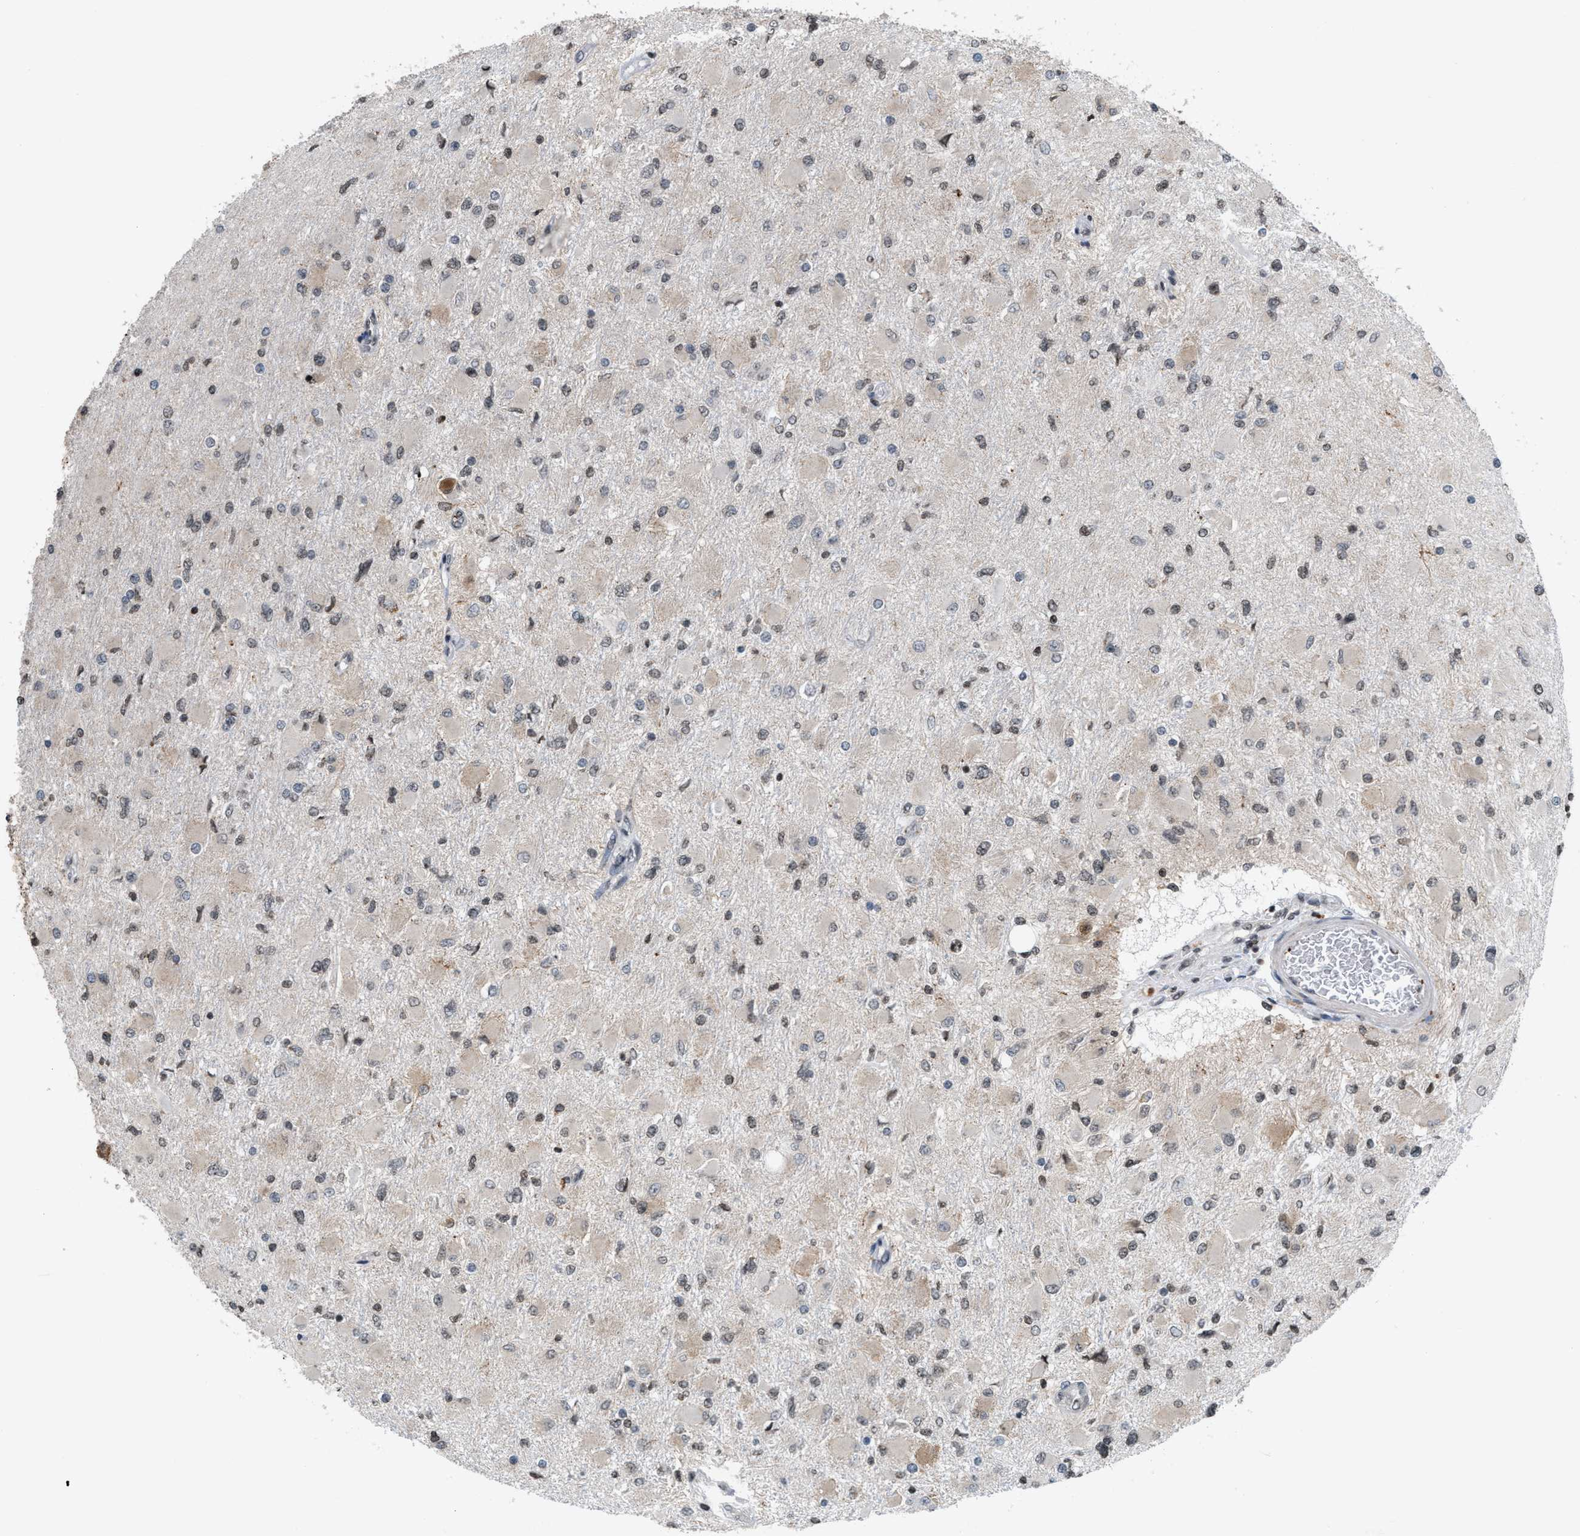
{"staining": {"intensity": "weak", "quantity": "<25%", "location": "nuclear"}, "tissue": "glioma", "cell_type": "Tumor cells", "image_type": "cancer", "snomed": [{"axis": "morphology", "description": "Glioma, malignant, High grade"}, {"axis": "topography", "description": "Cerebral cortex"}], "caption": "An immunohistochemistry micrograph of malignant glioma (high-grade) is shown. There is no staining in tumor cells of malignant glioma (high-grade). The staining is performed using DAB brown chromogen with nuclei counter-stained in using hematoxylin.", "gene": "PRUNE2", "patient": {"sex": "female", "age": 36}}